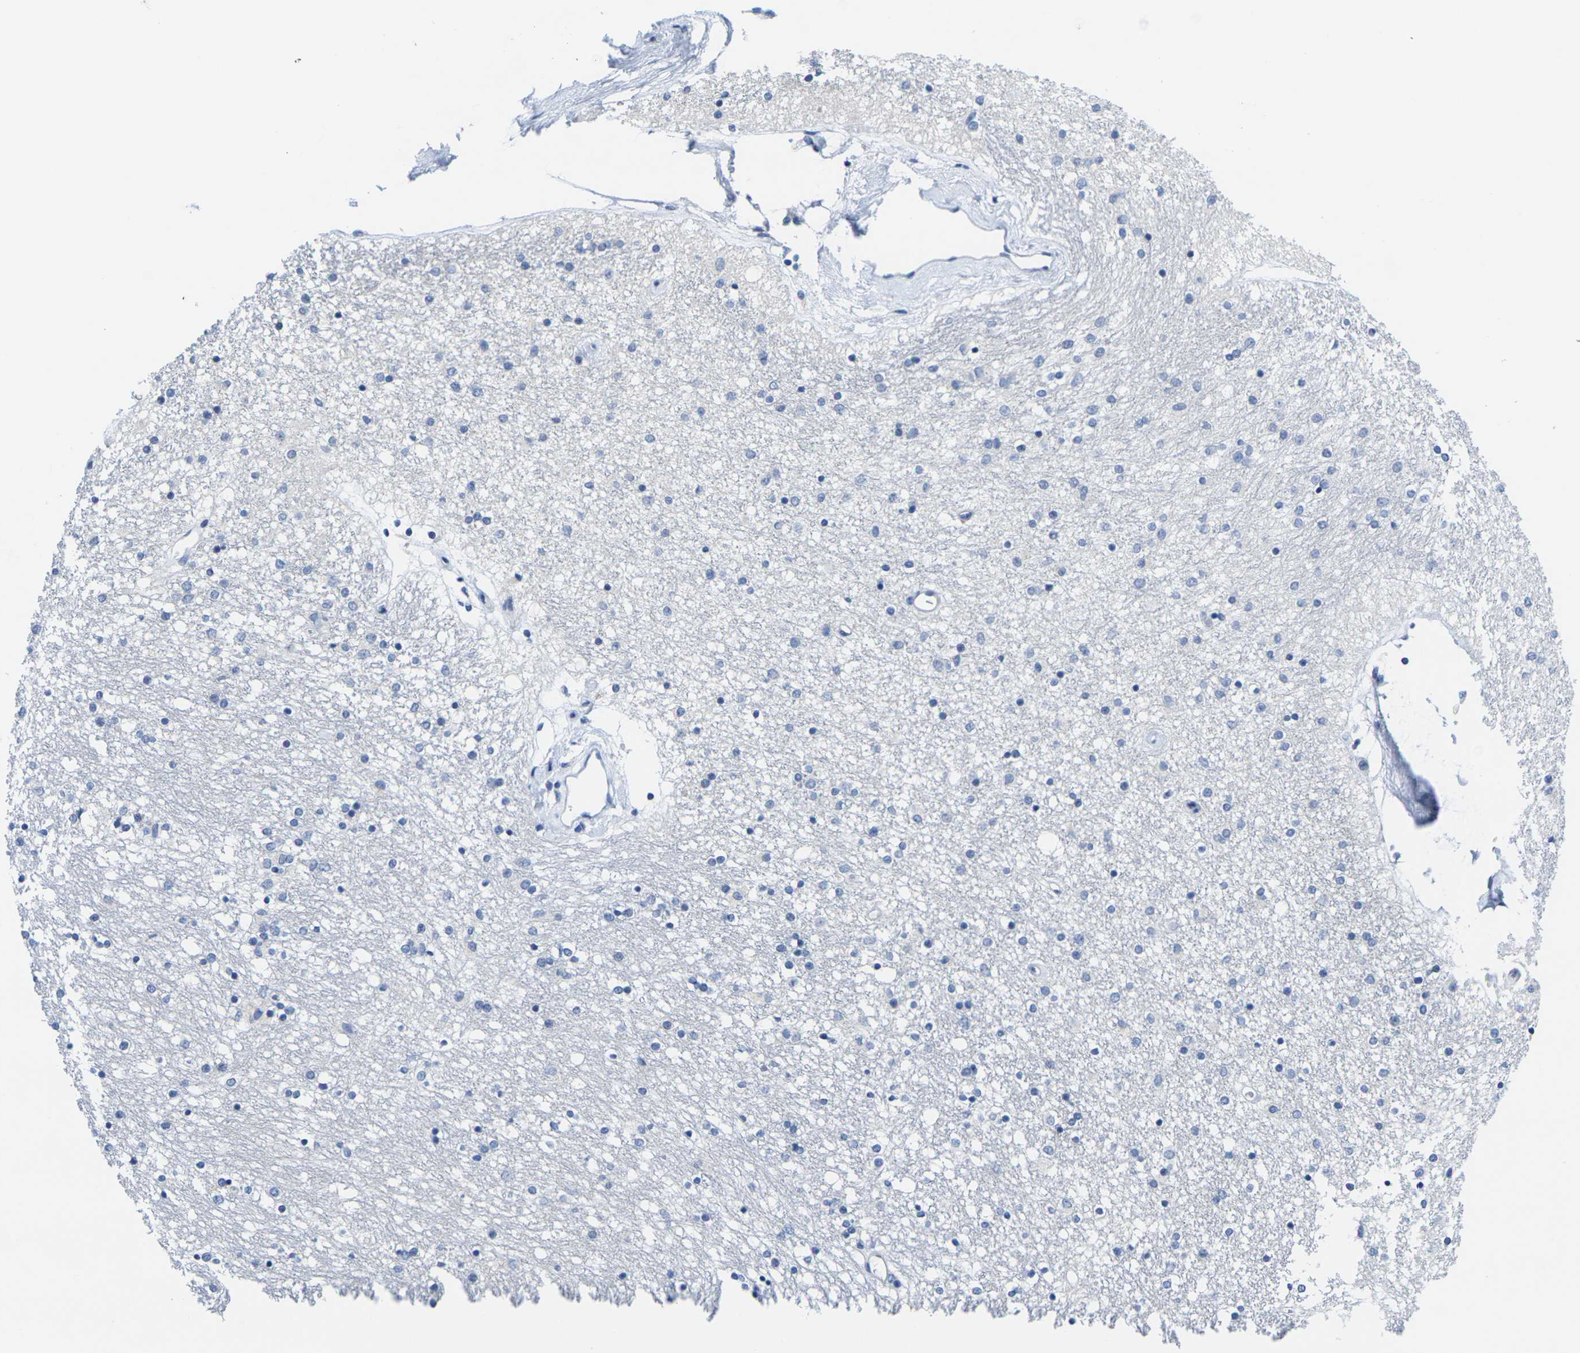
{"staining": {"intensity": "negative", "quantity": "none", "location": "none"}, "tissue": "caudate", "cell_type": "Glial cells", "image_type": "normal", "snomed": [{"axis": "morphology", "description": "Normal tissue, NOS"}, {"axis": "topography", "description": "Lateral ventricle wall"}], "caption": "Immunohistochemistry of normal human caudate displays no expression in glial cells.", "gene": "CRK", "patient": {"sex": "female", "age": 54}}